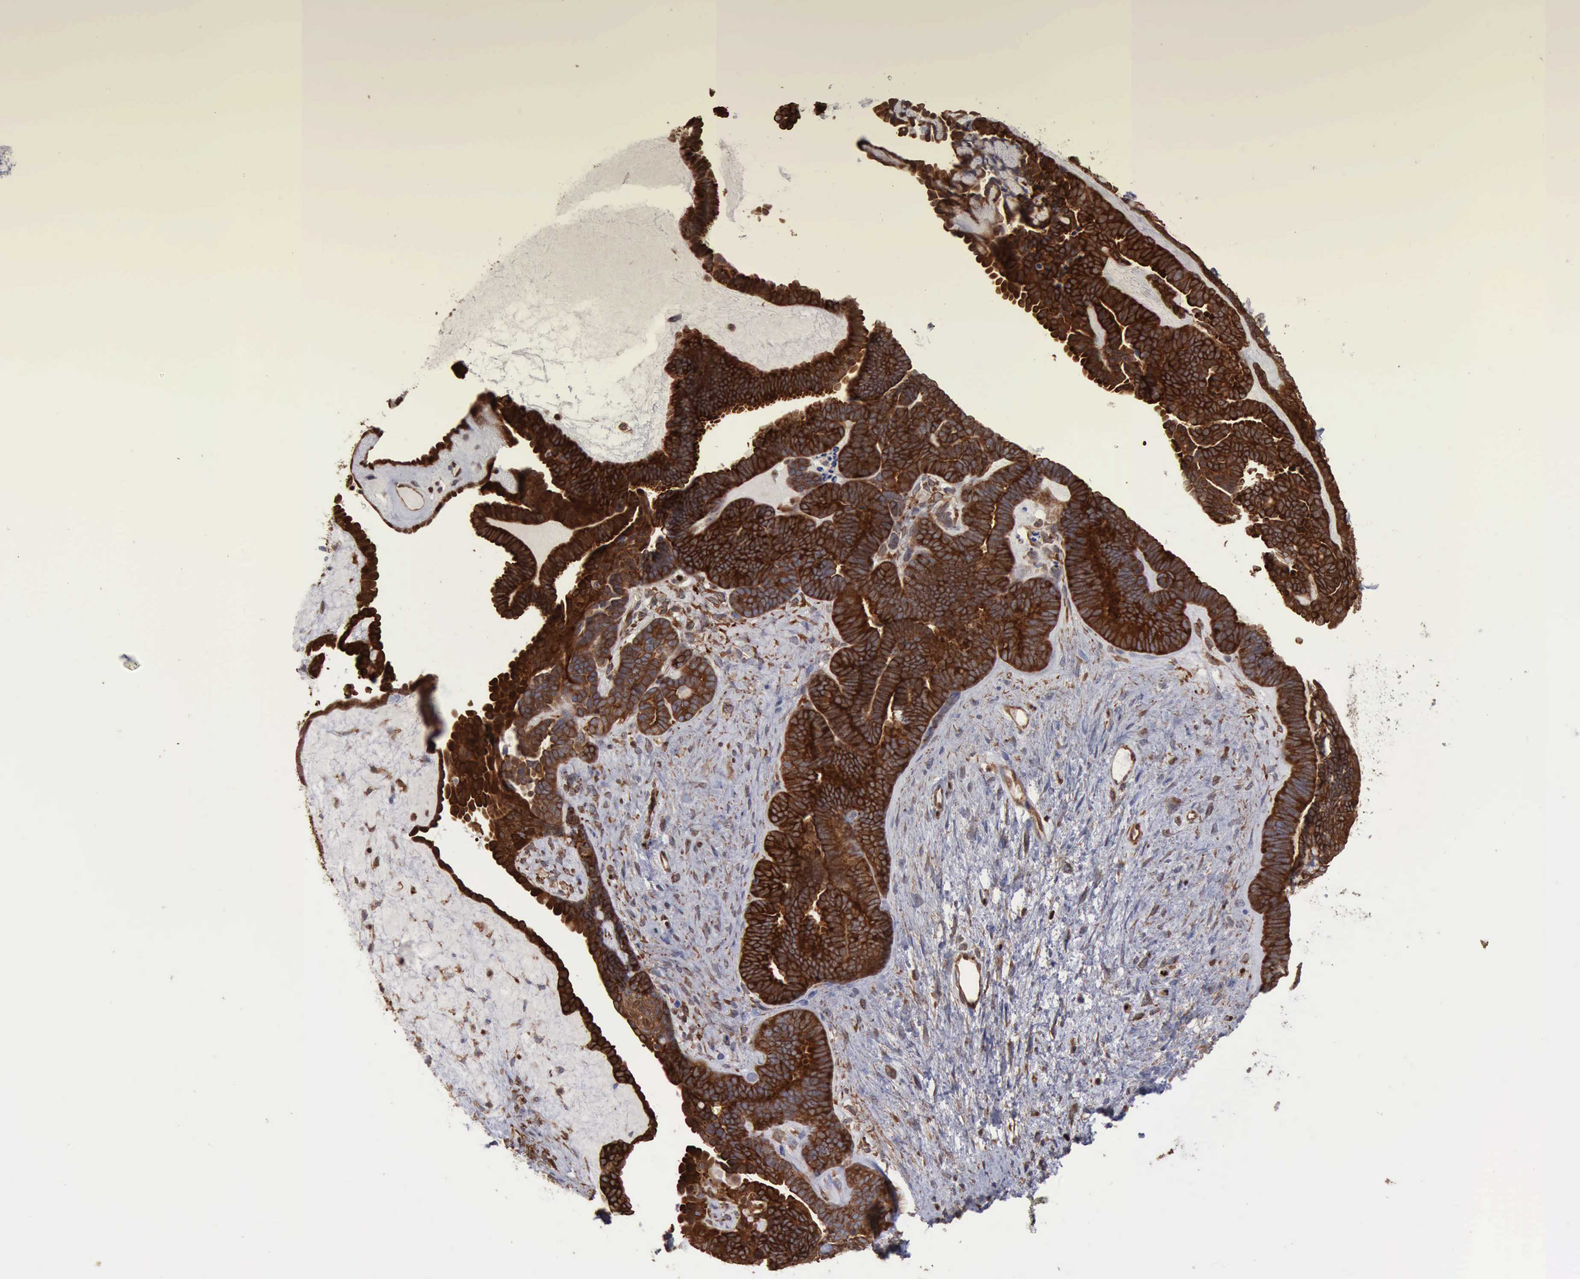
{"staining": {"intensity": "strong", "quantity": ">75%", "location": "cytoplasmic/membranous,nuclear"}, "tissue": "endometrial cancer", "cell_type": "Tumor cells", "image_type": "cancer", "snomed": [{"axis": "morphology", "description": "Neoplasm, malignant, NOS"}, {"axis": "topography", "description": "Endometrium"}], "caption": "Immunohistochemistry histopathology image of endometrial cancer (malignant neoplasm) stained for a protein (brown), which demonstrates high levels of strong cytoplasmic/membranous and nuclear expression in about >75% of tumor cells.", "gene": "PDCD4", "patient": {"sex": "female", "age": 74}}